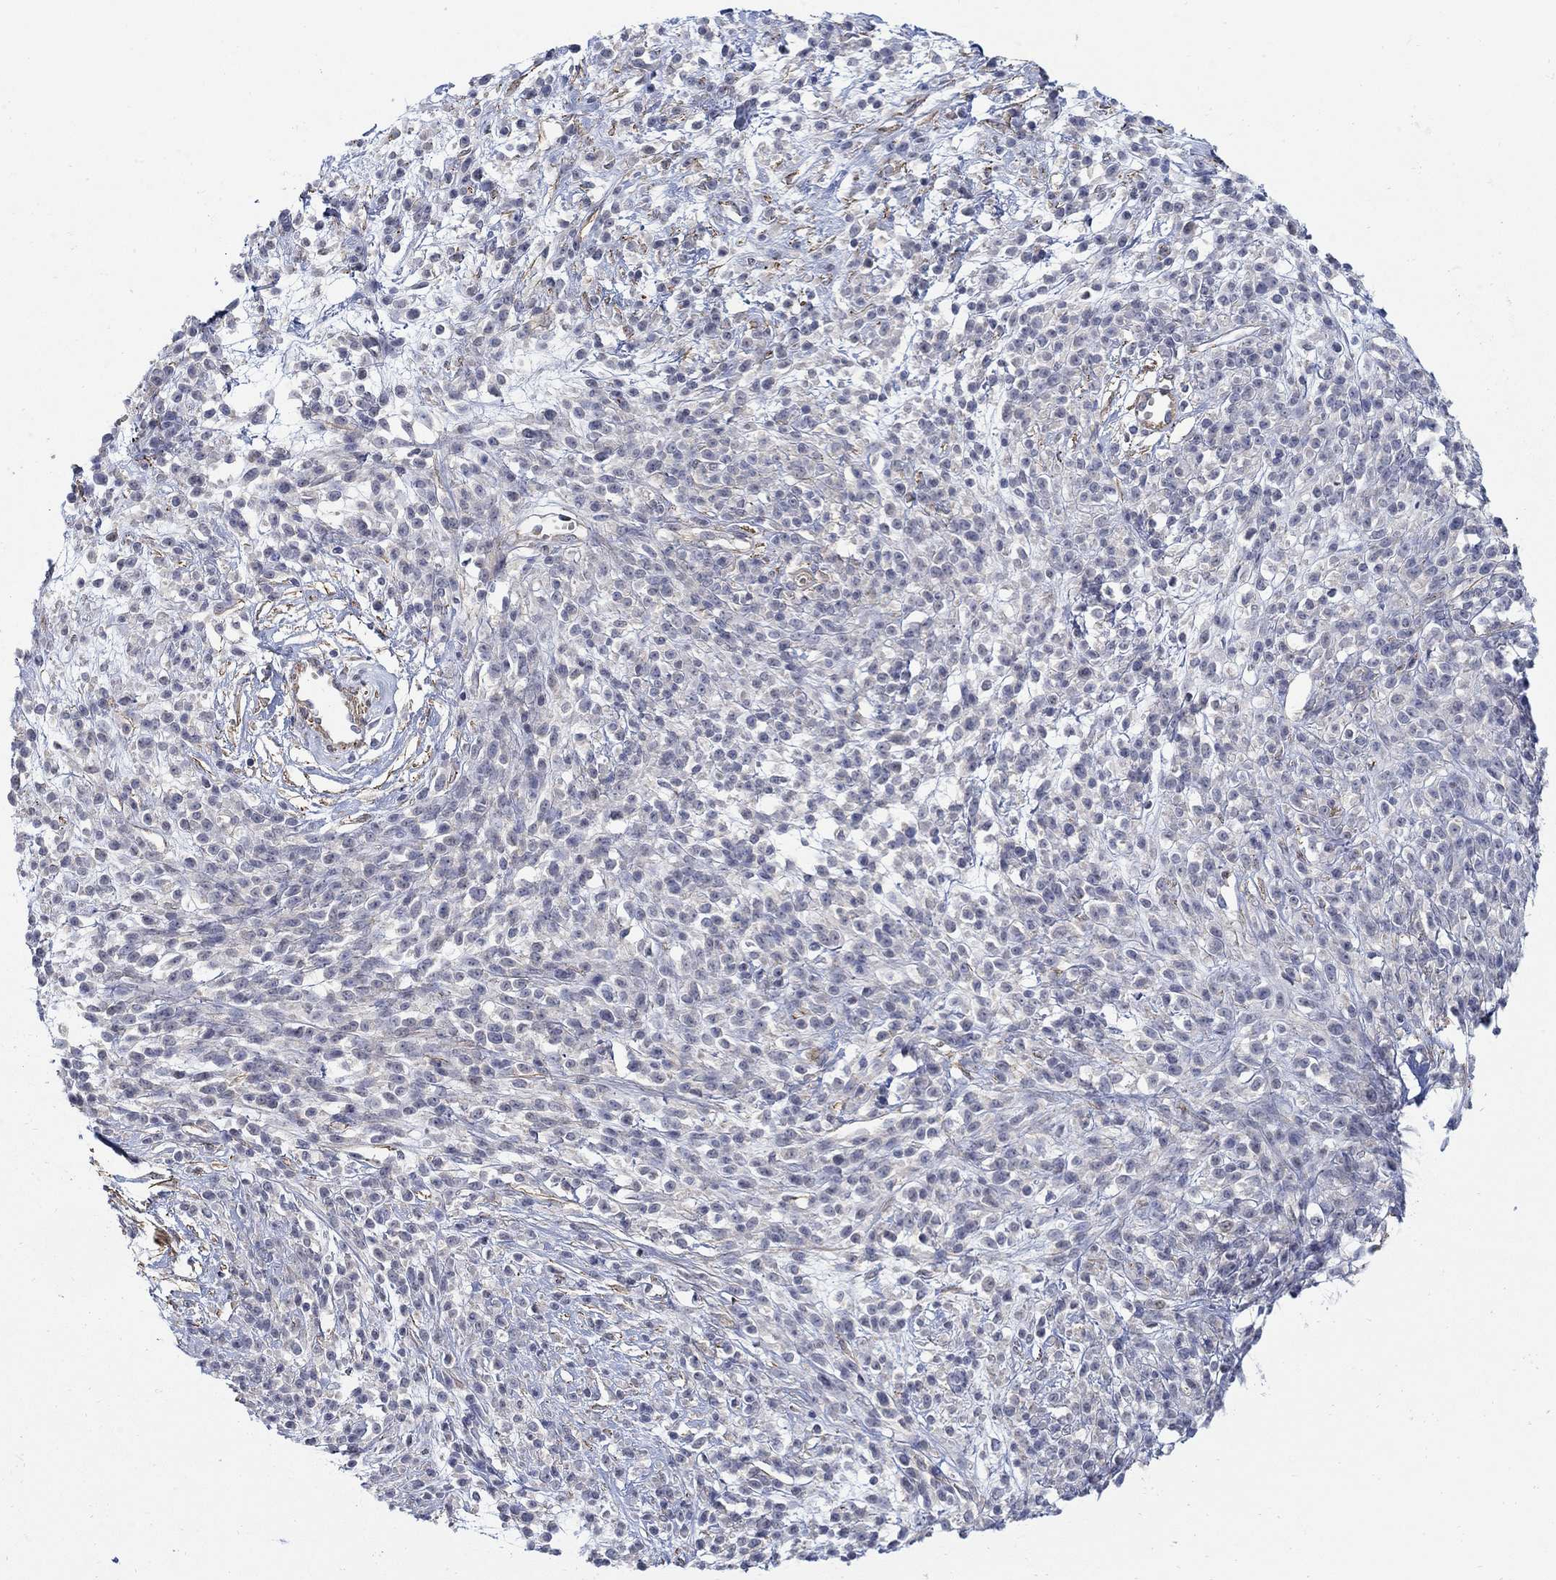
{"staining": {"intensity": "negative", "quantity": "none", "location": "none"}, "tissue": "melanoma", "cell_type": "Tumor cells", "image_type": "cancer", "snomed": [{"axis": "morphology", "description": "Malignant melanoma, NOS"}, {"axis": "topography", "description": "Skin"}, {"axis": "topography", "description": "Skin of trunk"}], "caption": "Photomicrograph shows no significant protein expression in tumor cells of melanoma.", "gene": "SCN7A", "patient": {"sex": "male", "age": 74}}